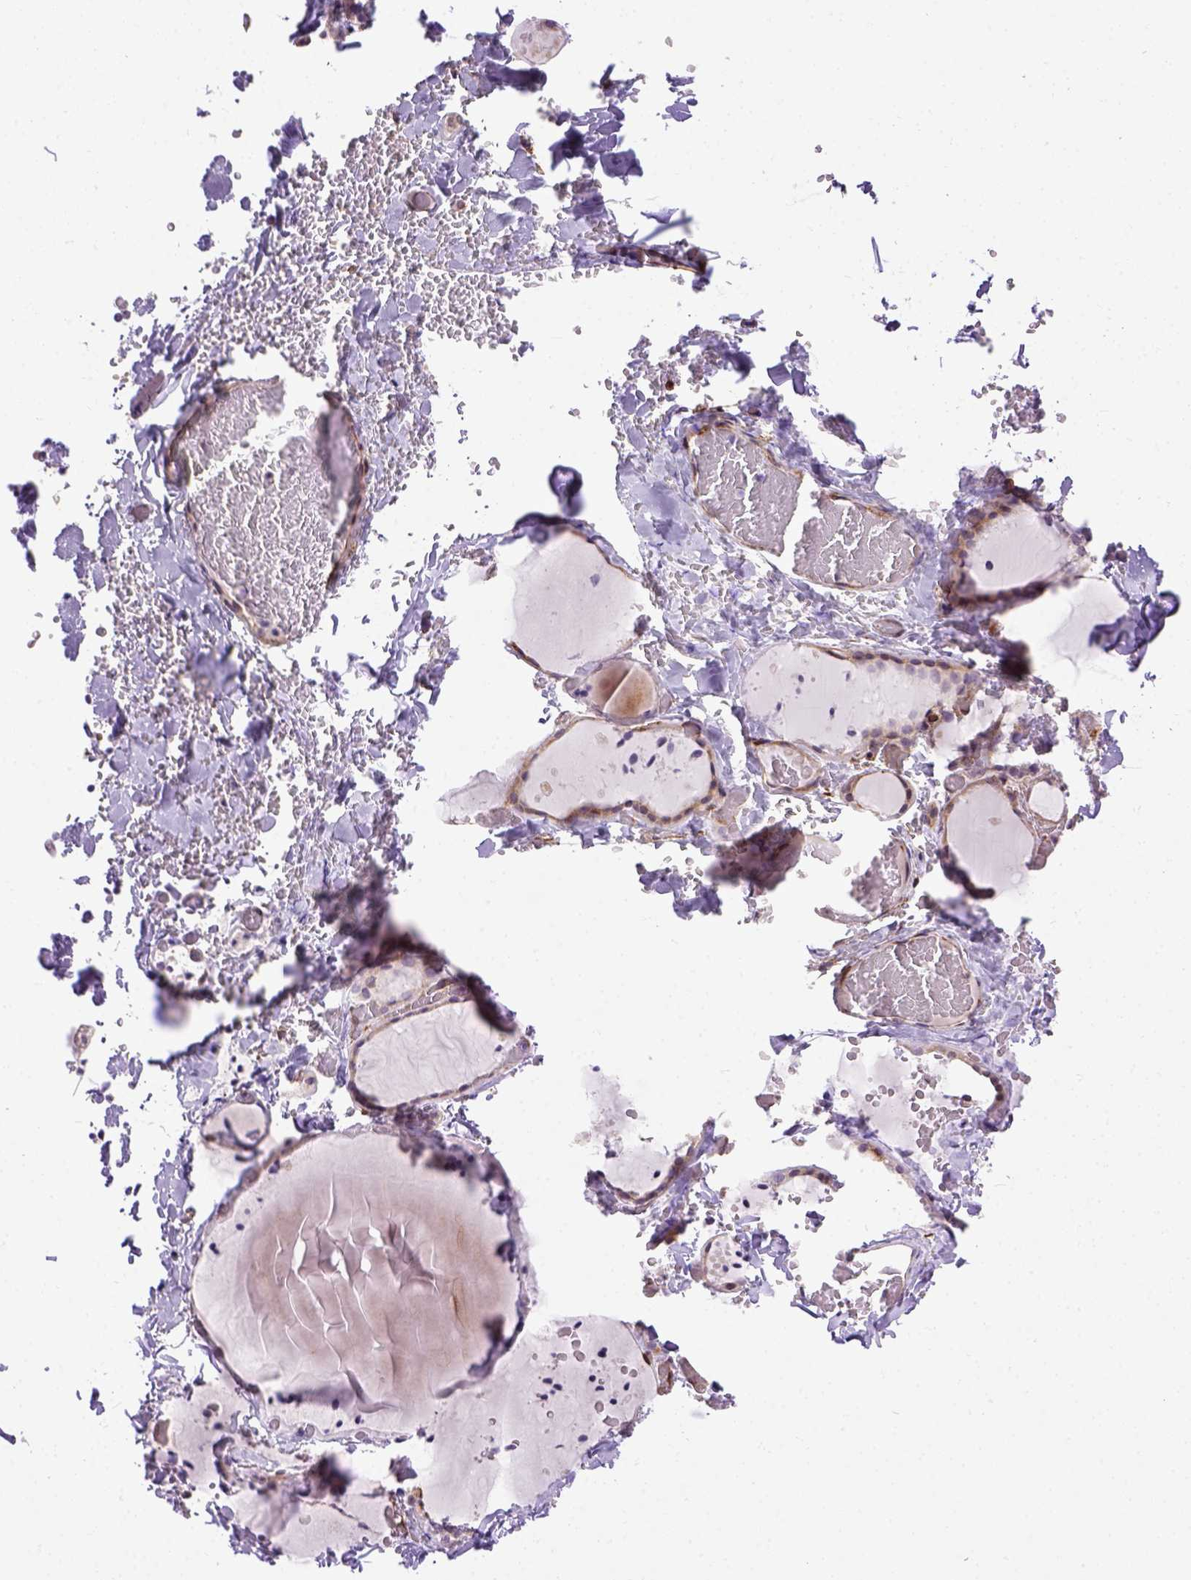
{"staining": {"intensity": "moderate", "quantity": "<25%", "location": "cytoplasmic/membranous"}, "tissue": "thyroid gland", "cell_type": "Glandular cells", "image_type": "normal", "snomed": [{"axis": "morphology", "description": "Normal tissue, NOS"}, {"axis": "topography", "description": "Thyroid gland"}], "caption": "Unremarkable thyroid gland reveals moderate cytoplasmic/membranous expression in approximately <25% of glandular cells The protein is stained brown, and the nuclei are stained in blue (DAB (3,3'-diaminobenzidine) IHC with brightfield microscopy, high magnification)..", "gene": "KAZN", "patient": {"sex": "female", "age": 36}}